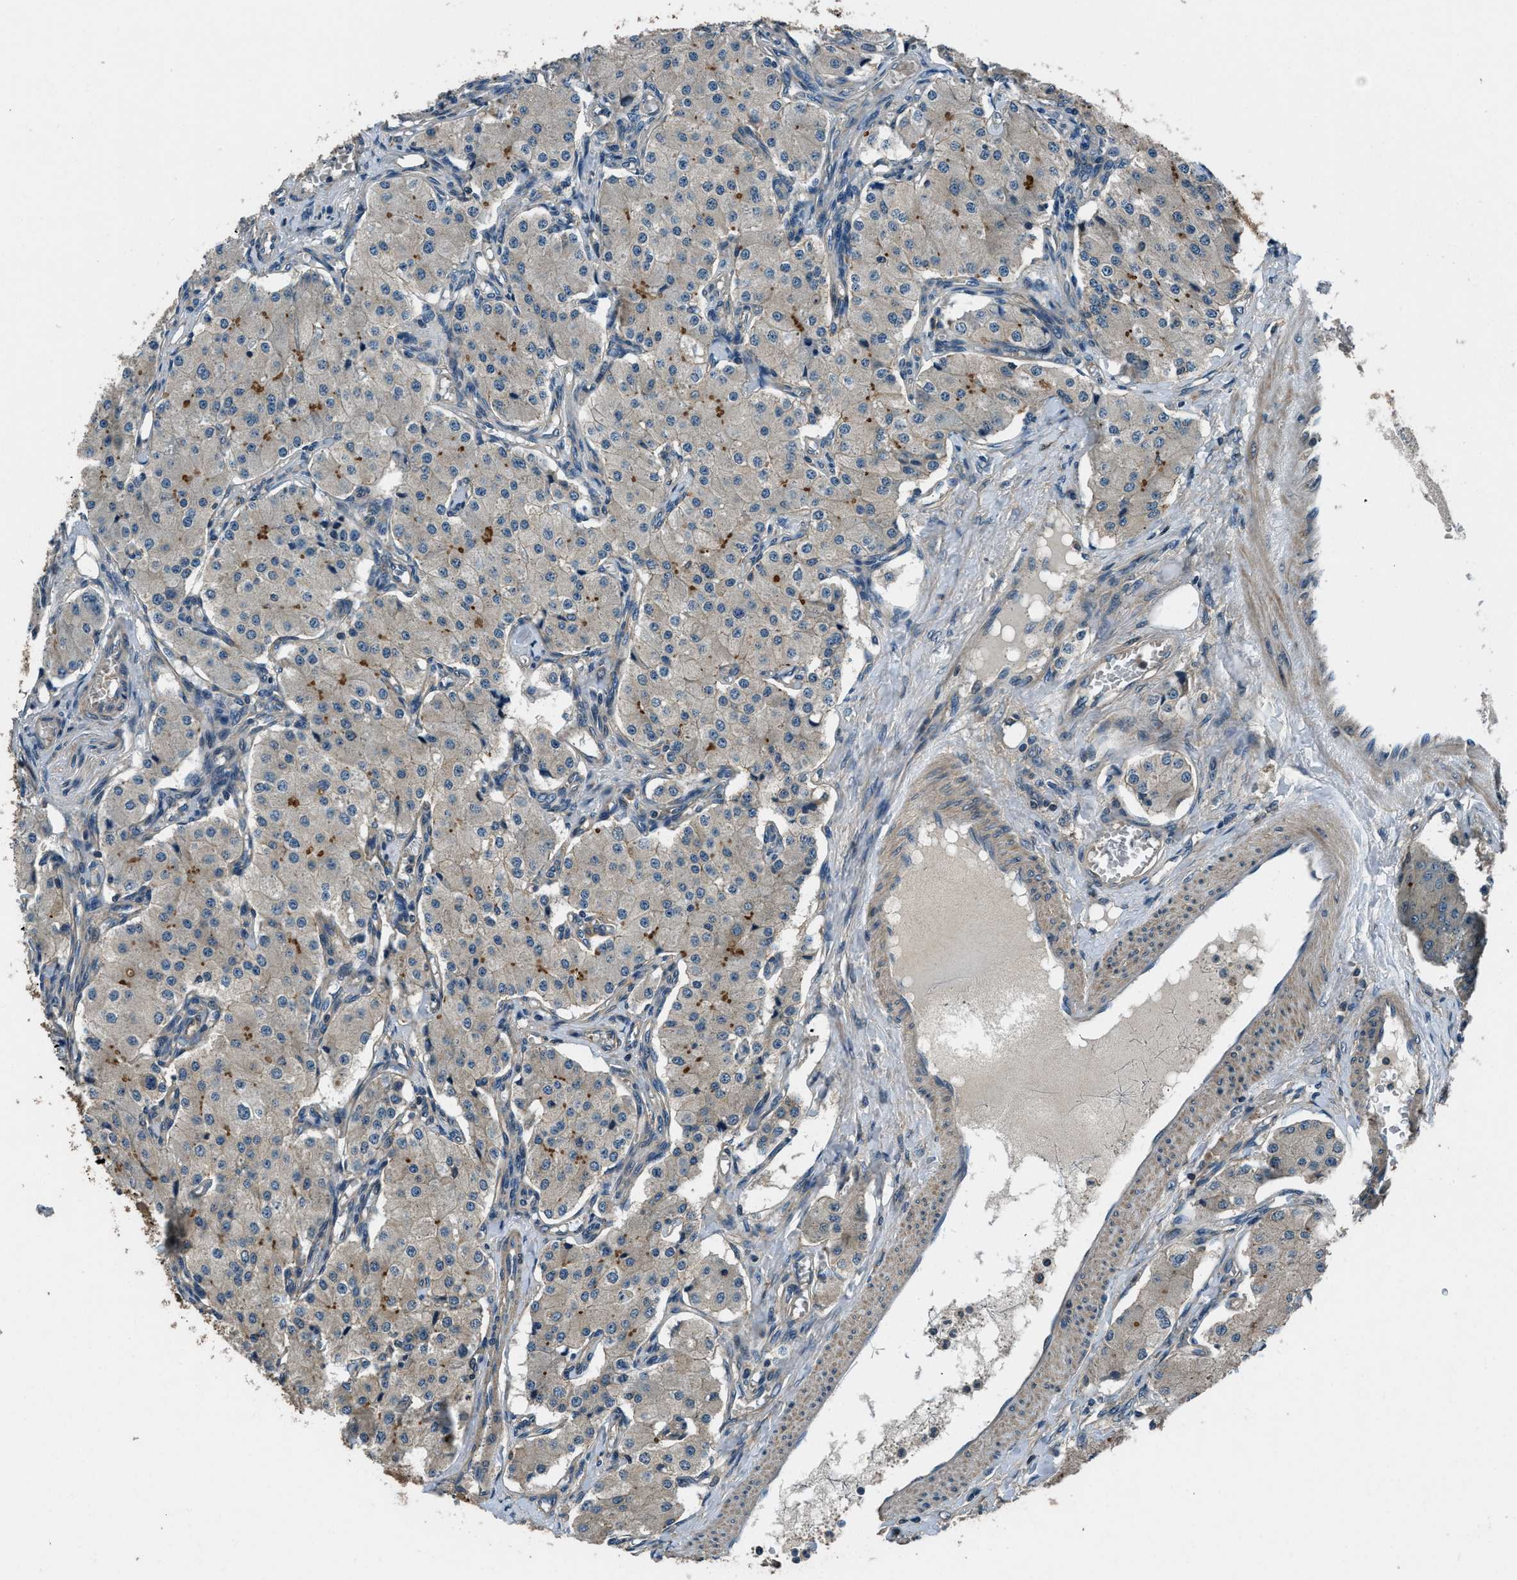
{"staining": {"intensity": "moderate", "quantity": "<25%", "location": "cytoplasmic/membranous"}, "tissue": "carcinoid", "cell_type": "Tumor cells", "image_type": "cancer", "snomed": [{"axis": "morphology", "description": "Carcinoid, malignant, NOS"}, {"axis": "topography", "description": "Colon"}], "caption": "DAB immunohistochemical staining of carcinoid exhibits moderate cytoplasmic/membranous protein positivity in about <25% of tumor cells. (DAB (3,3'-diaminobenzidine) IHC with brightfield microscopy, high magnification).", "gene": "ARHGEF11", "patient": {"sex": "female", "age": 52}}